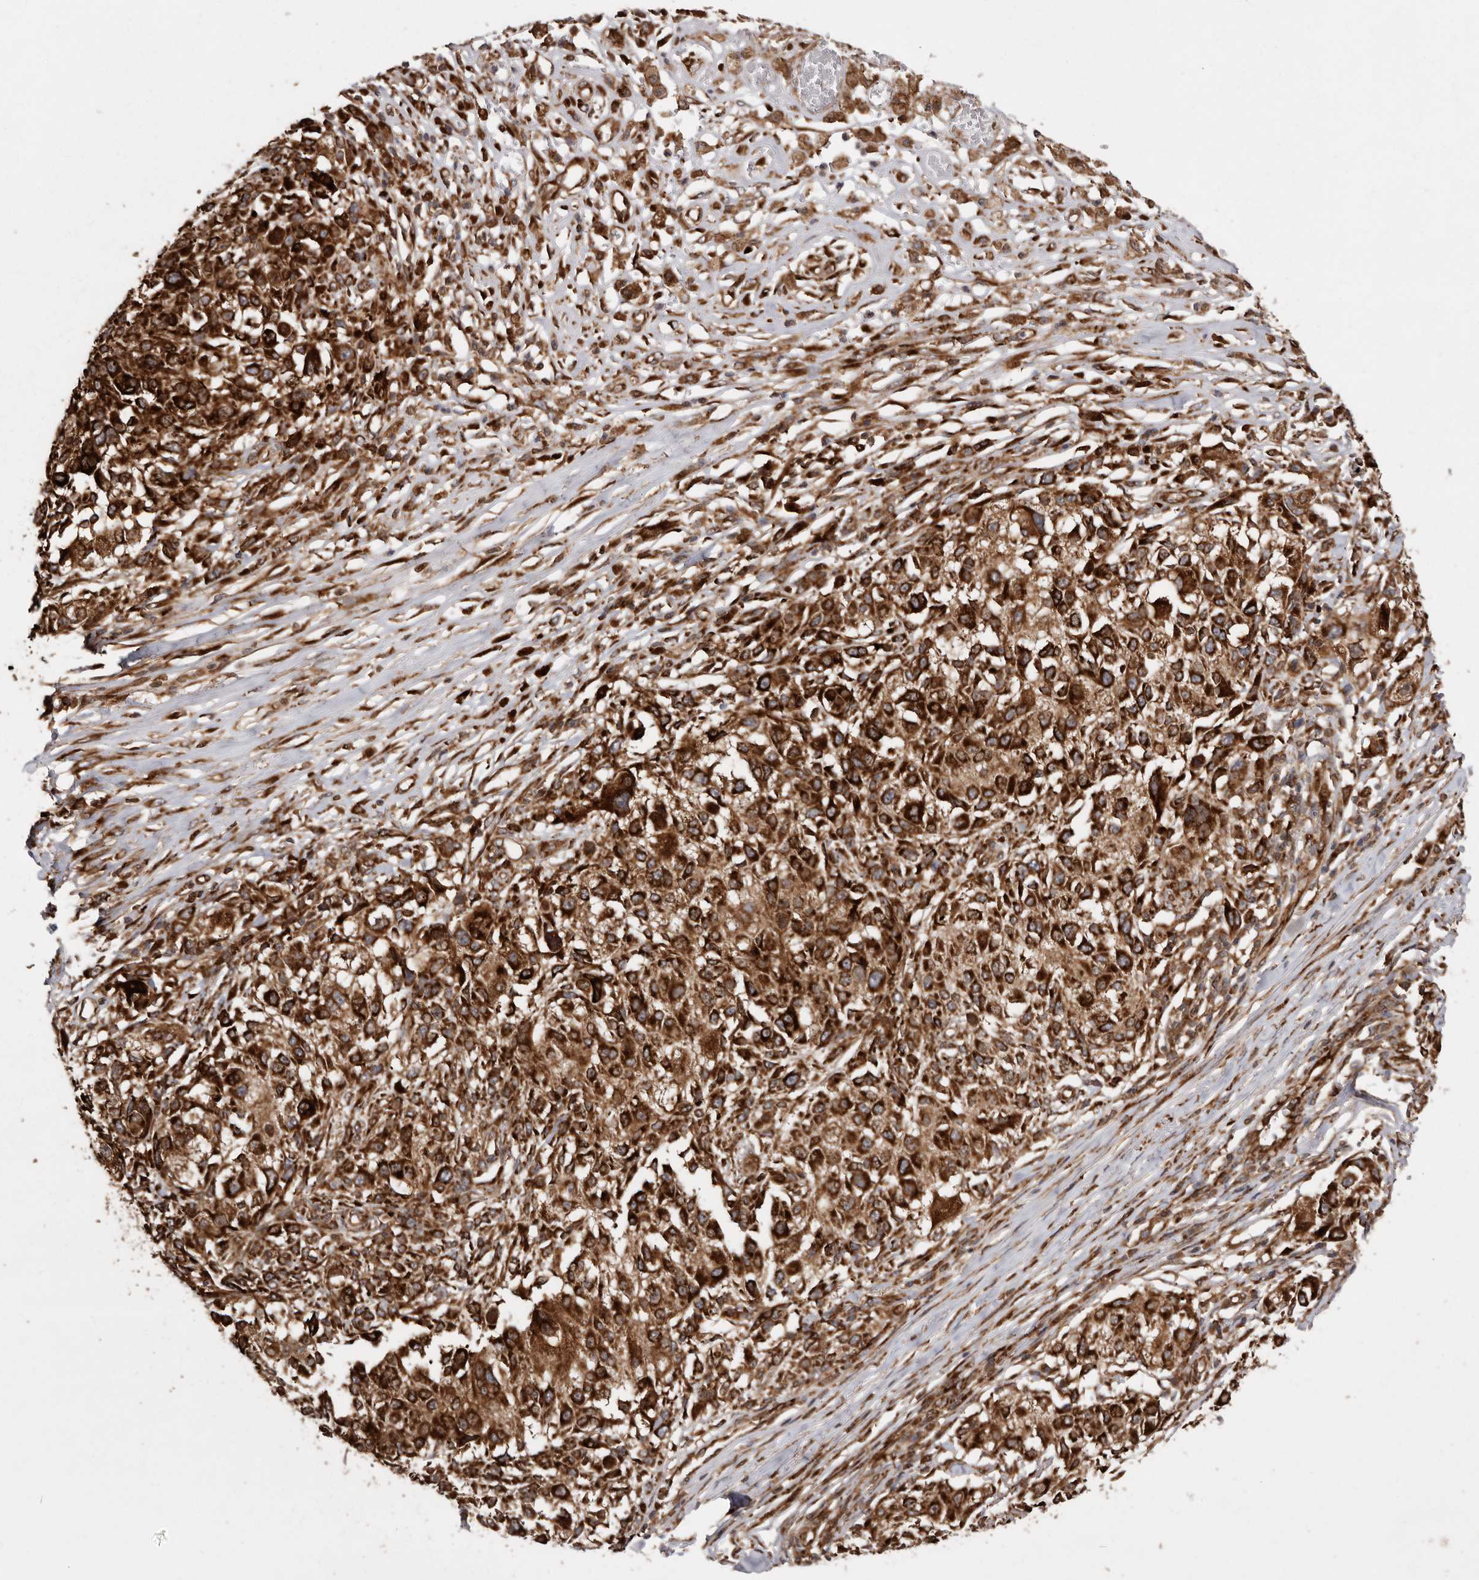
{"staining": {"intensity": "strong", "quantity": ">75%", "location": "cytoplasmic/membranous"}, "tissue": "melanoma", "cell_type": "Tumor cells", "image_type": "cancer", "snomed": [{"axis": "morphology", "description": "Necrosis, NOS"}, {"axis": "morphology", "description": "Malignant melanoma, NOS"}, {"axis": "topography", "description": "Skin"}], "caption": "Immunohistochemical staining of human malignant melanoma shows high levels of strong cytoplasmic/membranous protein expression in about >75% of tumor cells.", "gene": "FLAD1", "patient": {"sex": "female", "age": 87}}